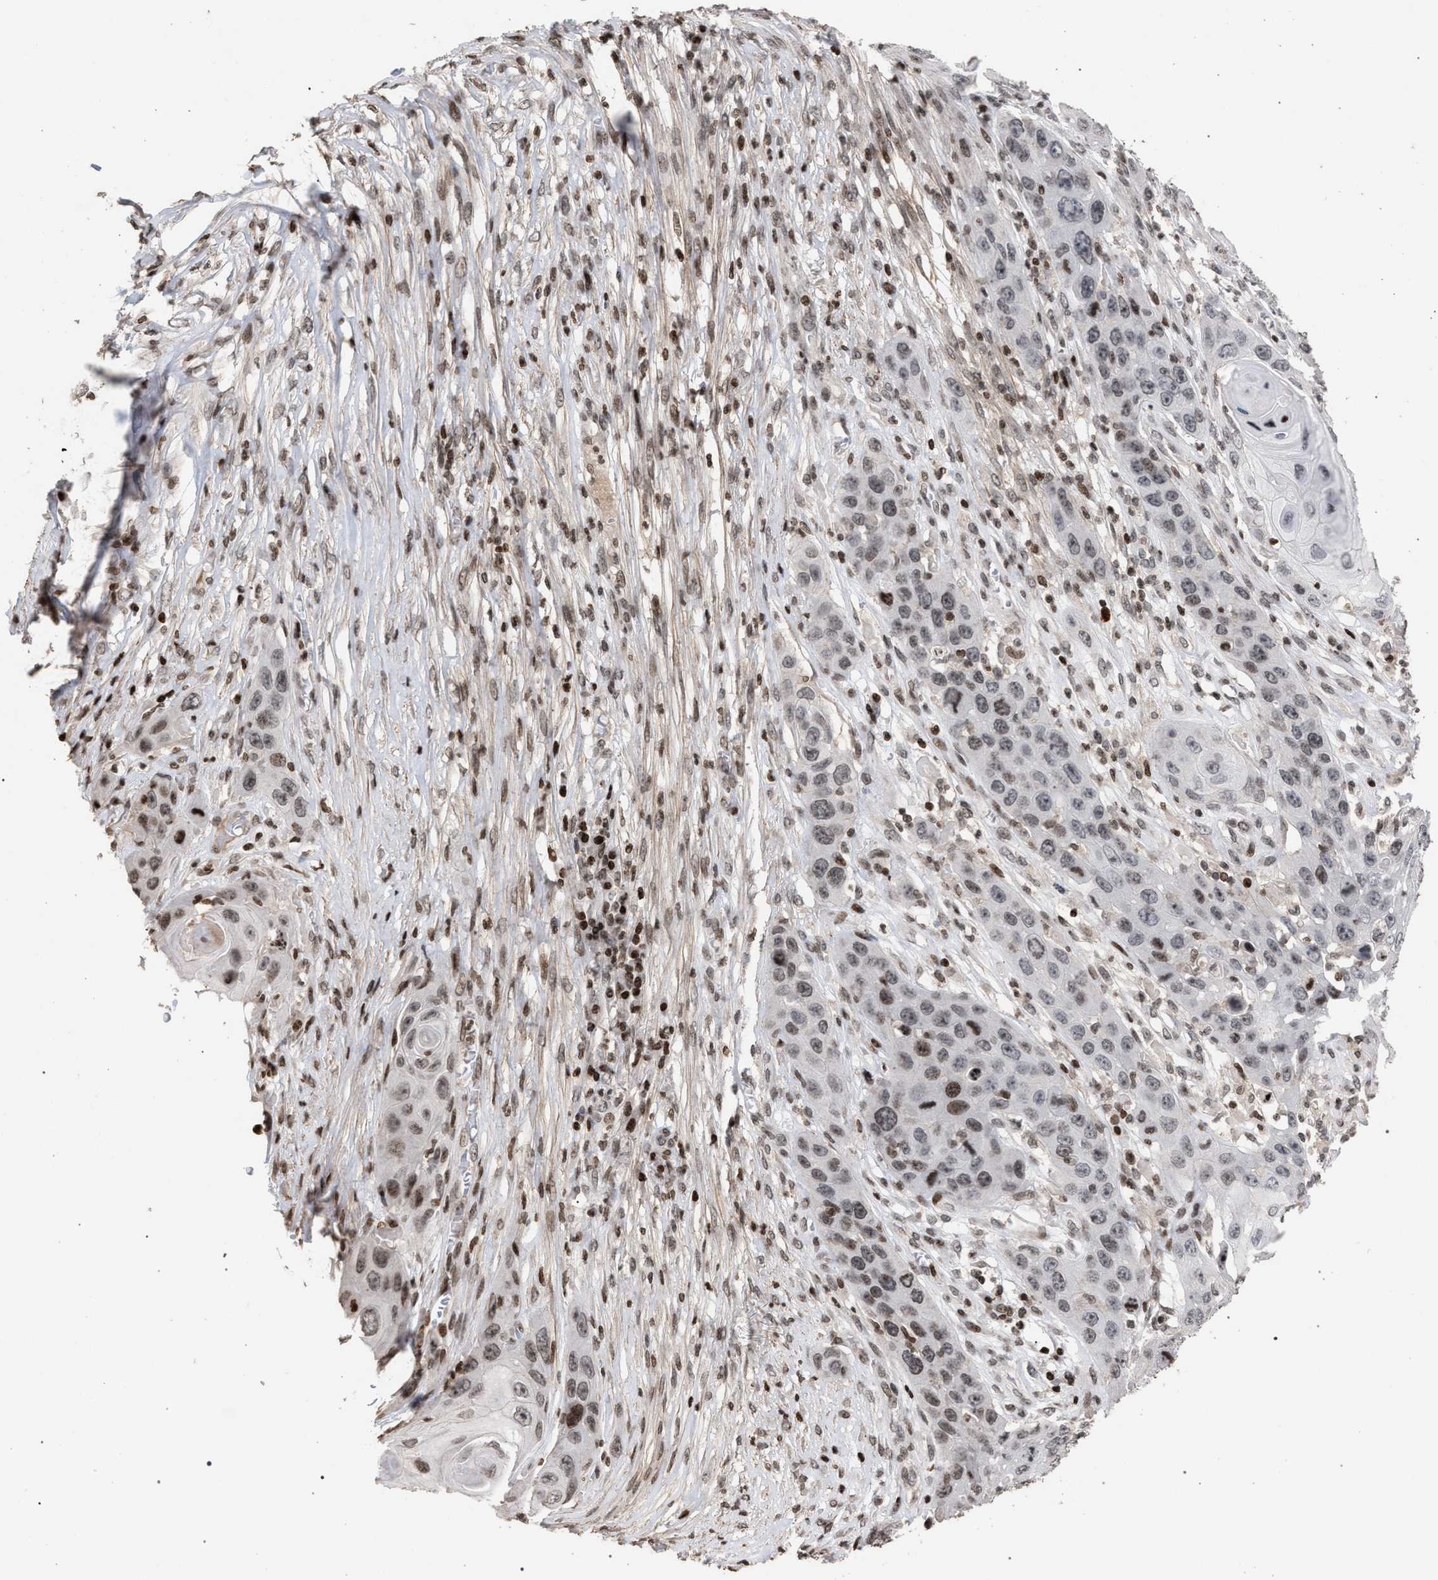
{"staining": {"intensity": "moderate", "quantity": "<25%", "location": "nuclear"}, "tissue": "skin cancer", "cell_type": "Tumor cells", "image_type": "cancer", "snomed": [{"axis": "morphology", "description": "Squamous cell carcinoma, NOS"}, {"axis": "topography", "description": "Skin"}], "caption": "This is a histology image of IHC staining of skin squamous cell carcinoma, which shows moderate staining in the nuclear of tumor cells.", "gene": "FOXD3", "patient": {"sex": "male", "age": 55}}